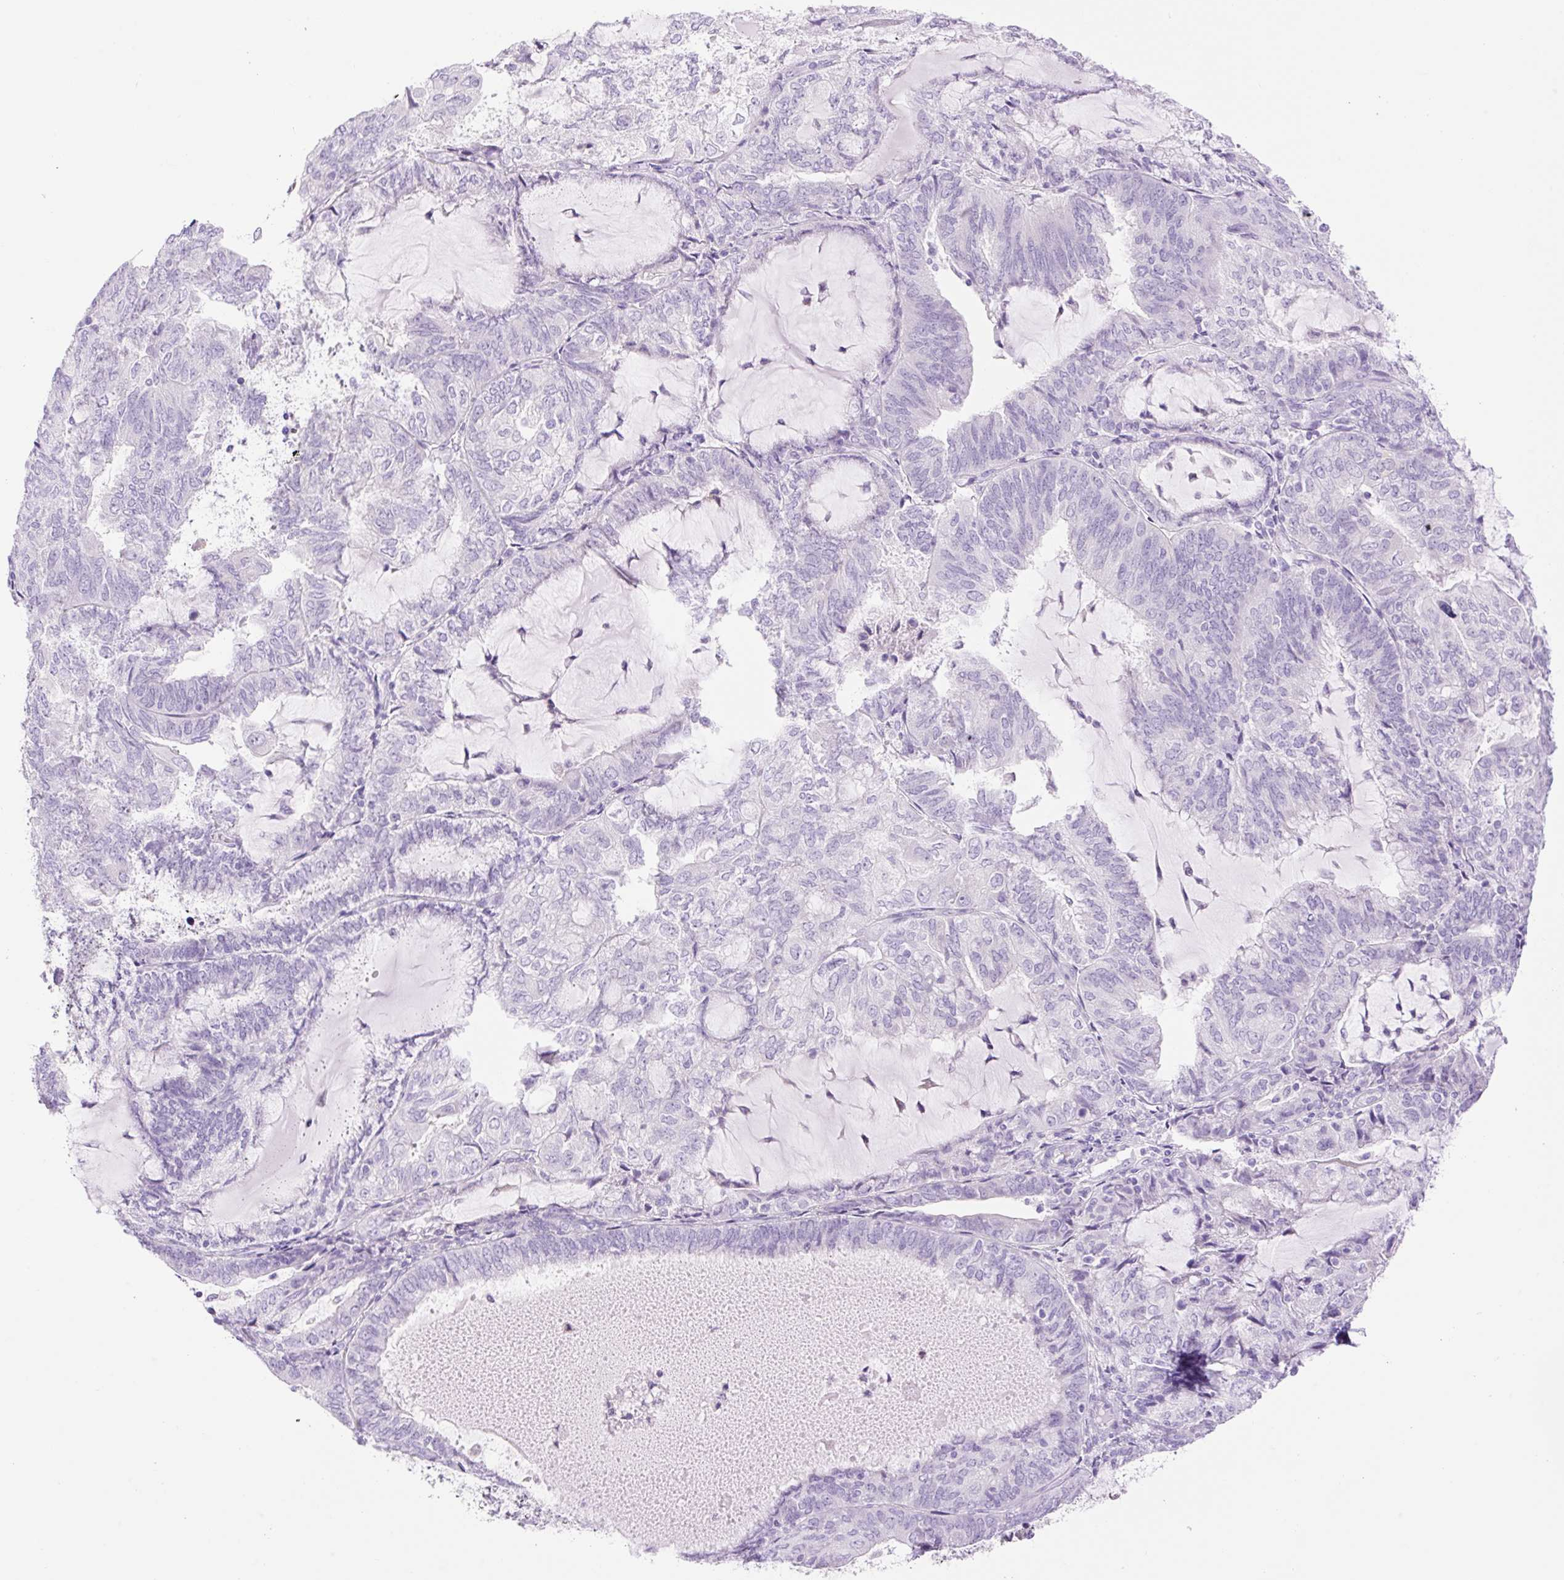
{"staining": {"intensity": "negative", "quantity": "none", "location": "none"}, "tissue": "endometrial cancer", "cell_type": "Tumor cells", "image_type": "cancer", "snomed": [{"axis": "morphology", "description": "Adenocarcinoma, NOS"}, {"axis": "topography", "description": "Endometrium"}], "caption": "An image of endometrial cancer stained for a protein exhibits no brown staining in tumor cells.", "gene": "SLC25A40", "patient": {"sex": "female", "age": 81}}